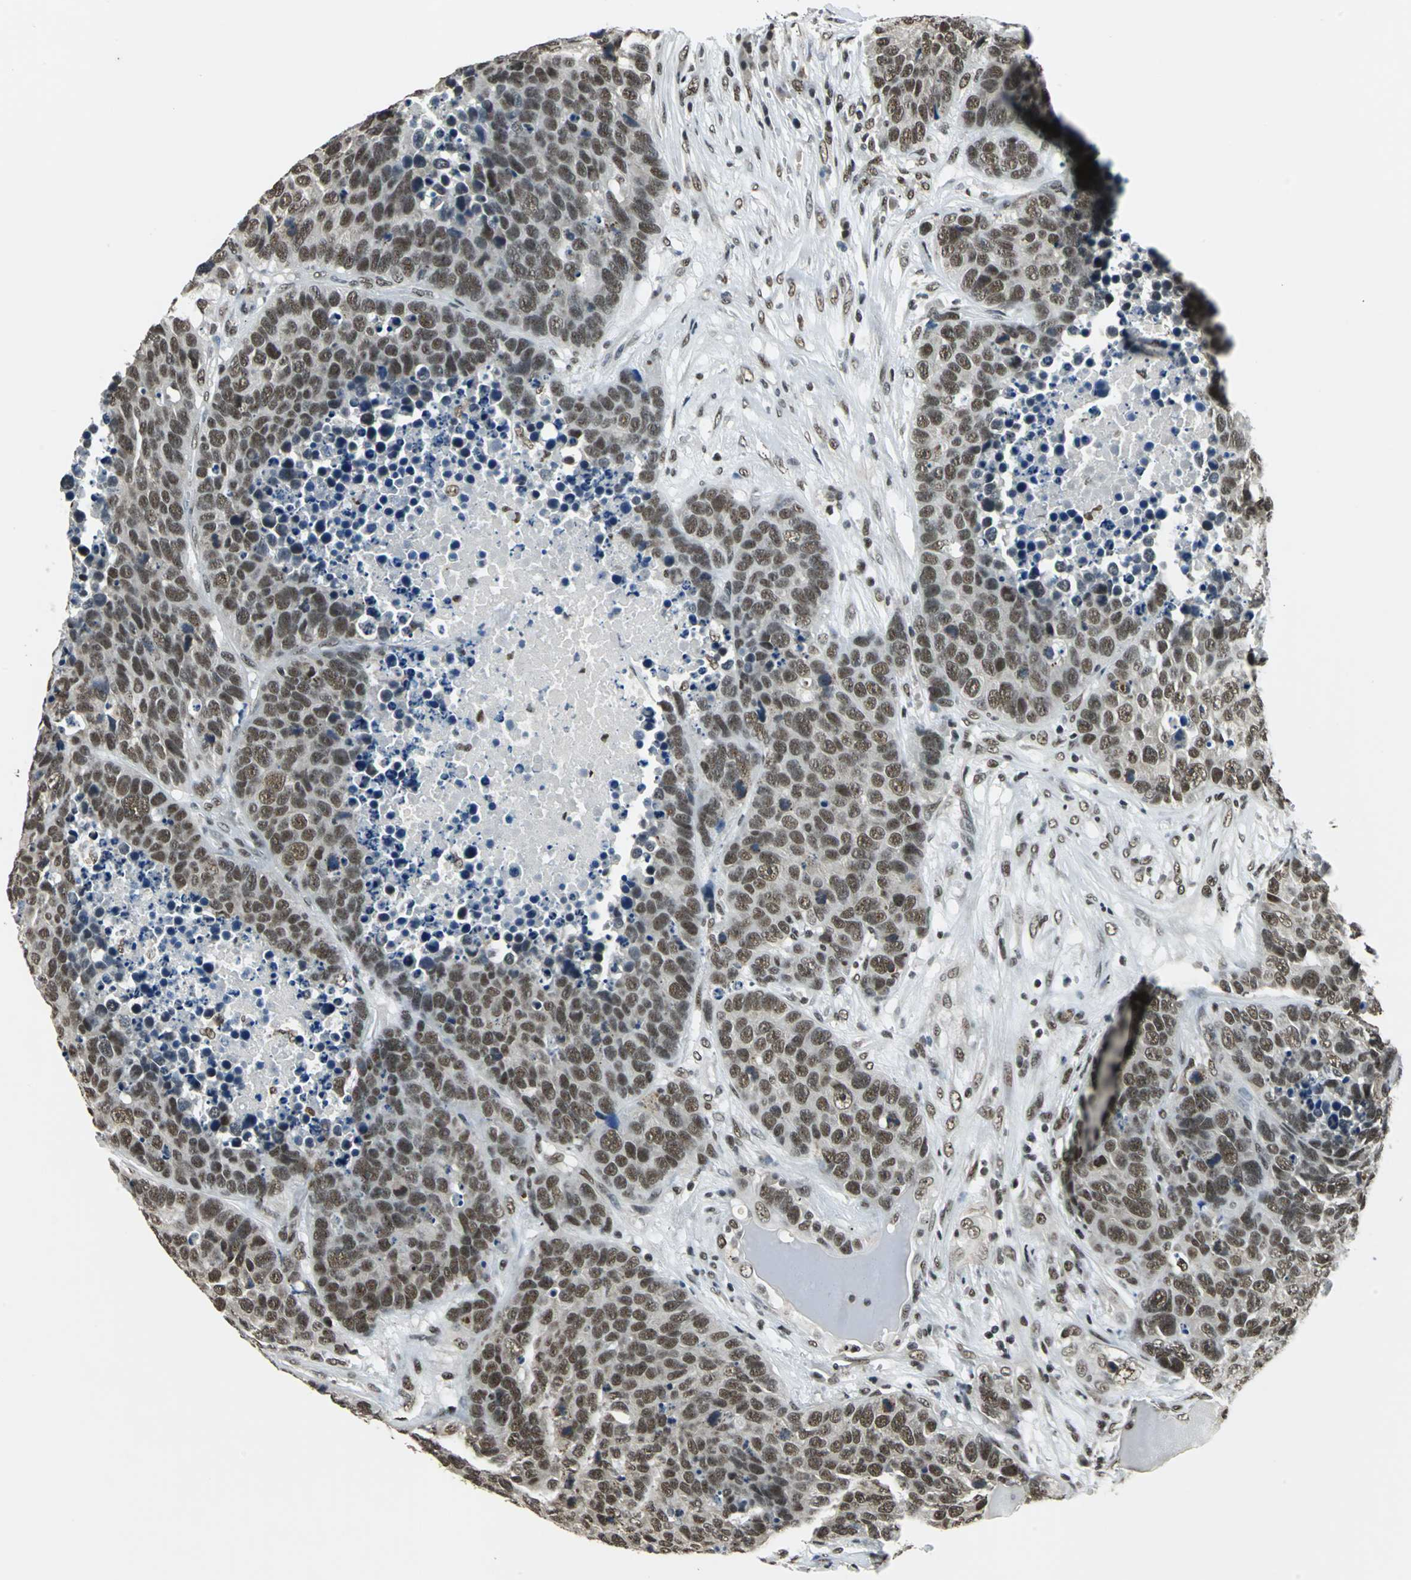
{"staining": {"intensity": "moderate", "quantity": ">75%", "location": "nuclear"}, "tissue": "carcinoid", "cell_type": "Tumor cells", "image_type": "cancer", "snomed": [{"axis": "morphology", "description": "Carcinoid, malignant, NOS"}, {"axis": "topography", "description": "Lung"}], "caption": "Moderate nuclear expression for a protein is seen in about >75% of tumor cells of carcinoid using IHC.", "gene": "RBM14", "patient": {"sex": "male", "age": 60}}